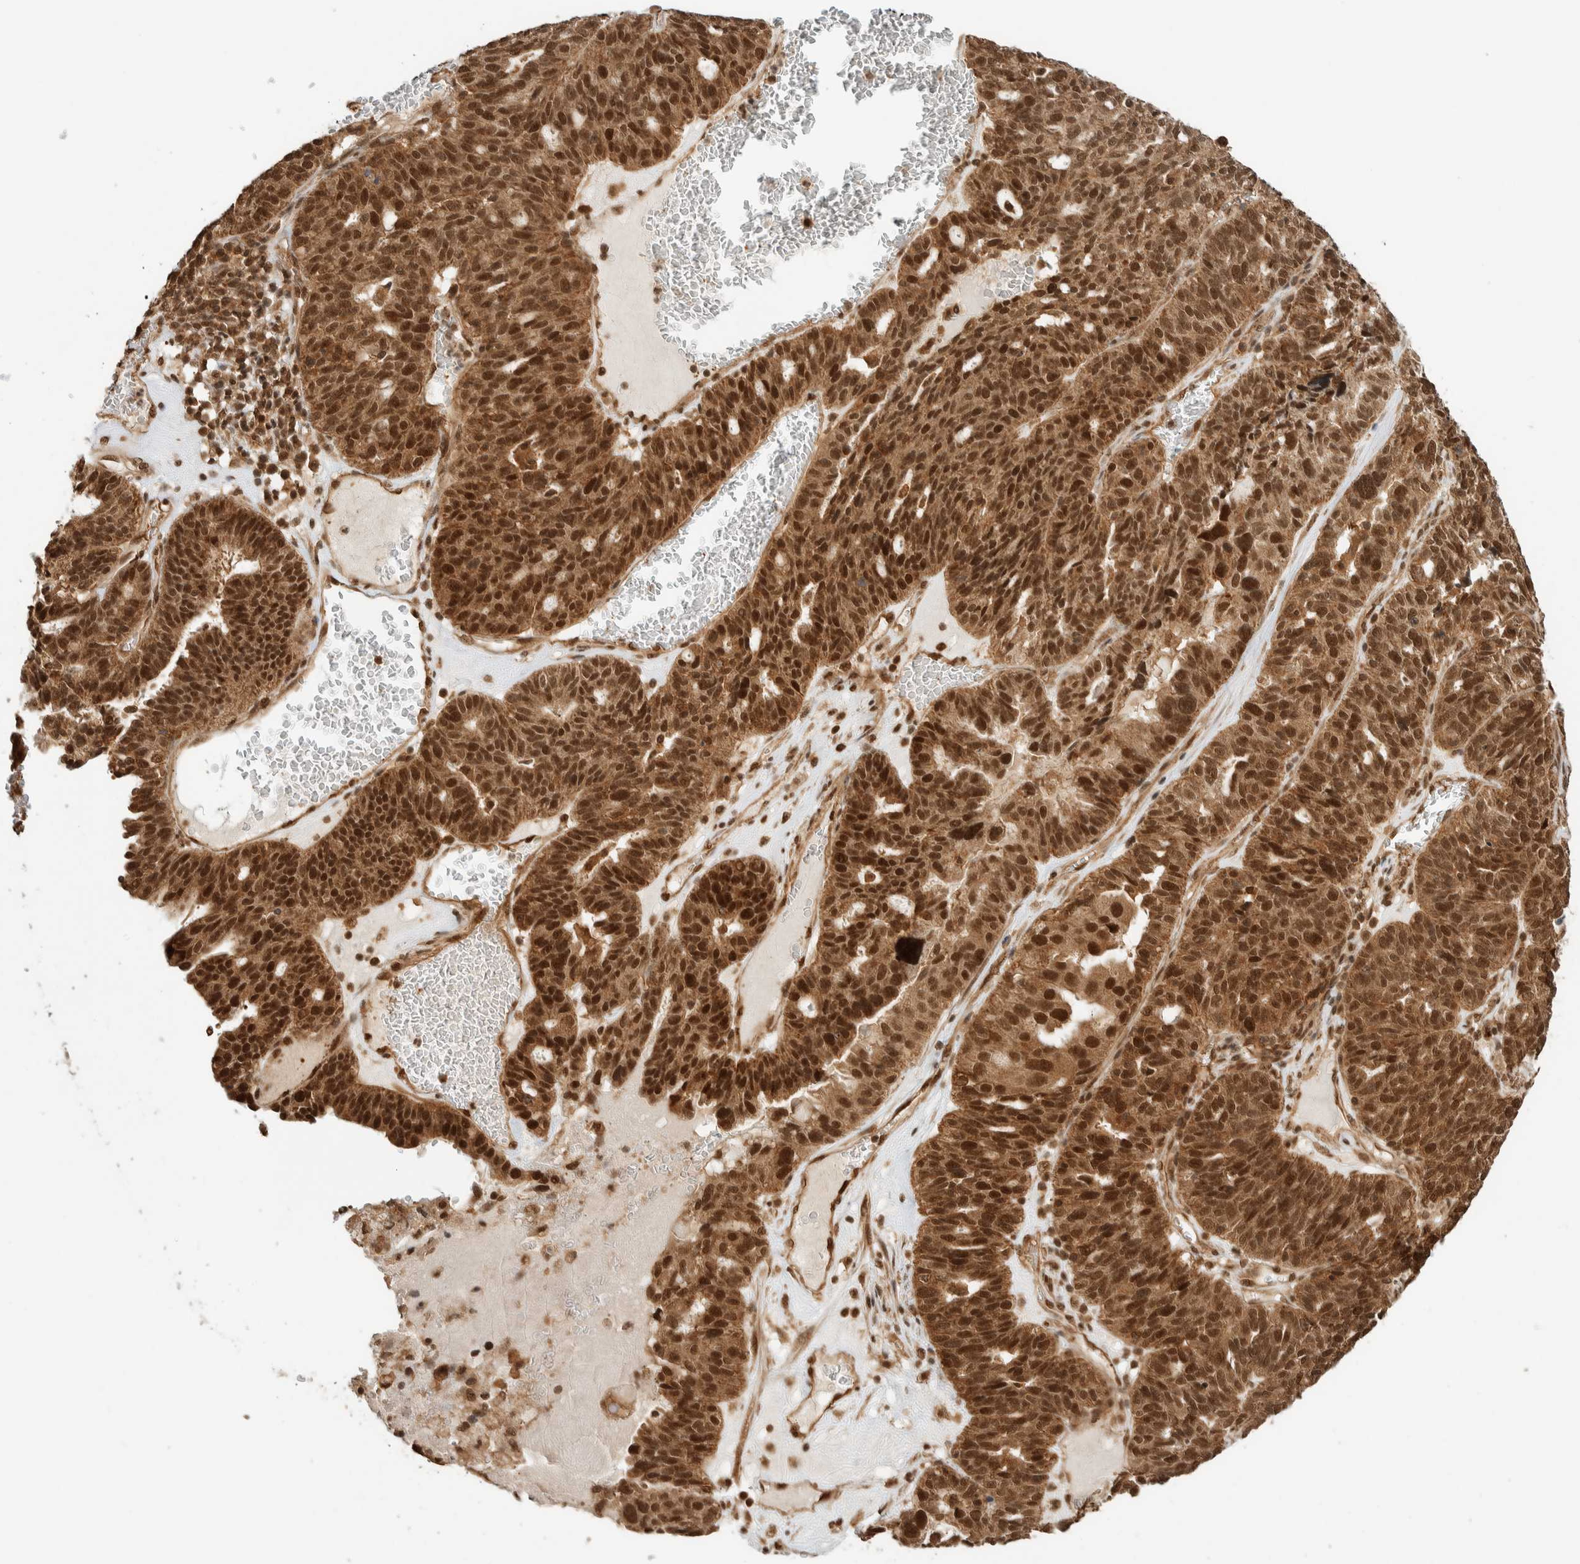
{"staining": {"intensity": "strong", "quantity": ">75%", "location": "cytoplasmic/membranous,nuclear"}, "tissue": "ovarian cancer", "cell_type": "Tumor cells", "image_type": "cancer", "snomed": [{"axis": "morphology", "description": "Cystadenocarcinoma, serous, NOS"}, {"axis": "topography", "description": "Ovary"}], "caption": "Tumor cells demonstrate strong cytoplasmic/membranous and nuclear positivity in approximately >75% of cells in ovarian cancer (serous cystadenocarcinoma).", "gene": "ZBTB2", "patient": {"sex": "female", "age": 59}}